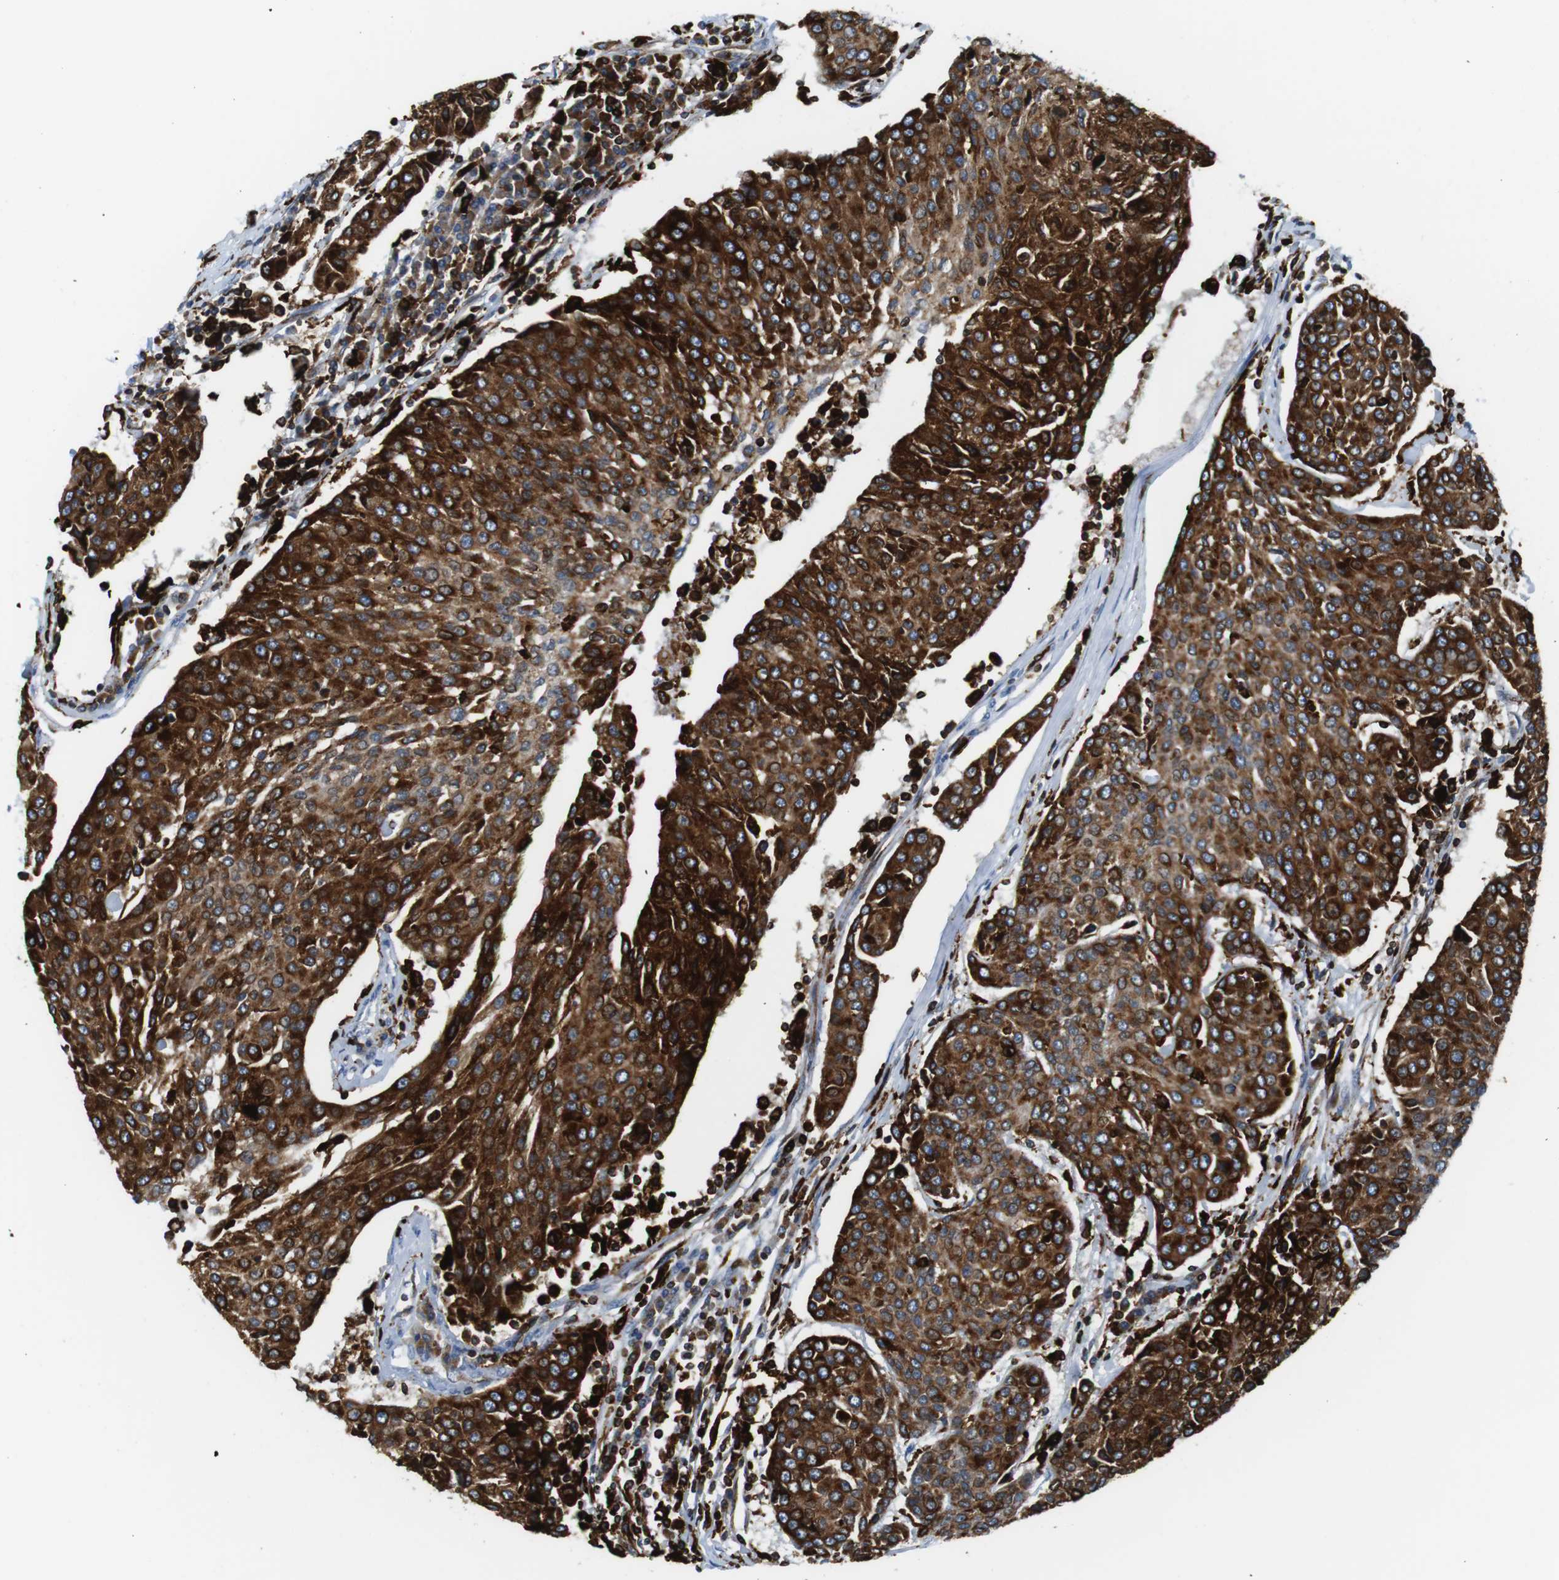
{"staining": {"intensity": "strong", "quantity": ">75%", "location": "cytoplasmic/membranous"}, "tissue": "urothelial cancer", "cell_type": "Tumor cells", "image_type": "cancer", "snomed": [{"axis": "morphology", "description": "Urothelial carcinoma, High grade"}, {"axis": "topography", "description": "Urinary bladder"}], "caption": "This histopathology image reveals immunohistochemistry (IHC) staining of urothelial carcinoma (high-grade), with high strong cytoplasmic/membranous staining in approximately >75% of tumor cells.", "gene": "CIITA", "patient": {"sex": "female", "age": 85}}